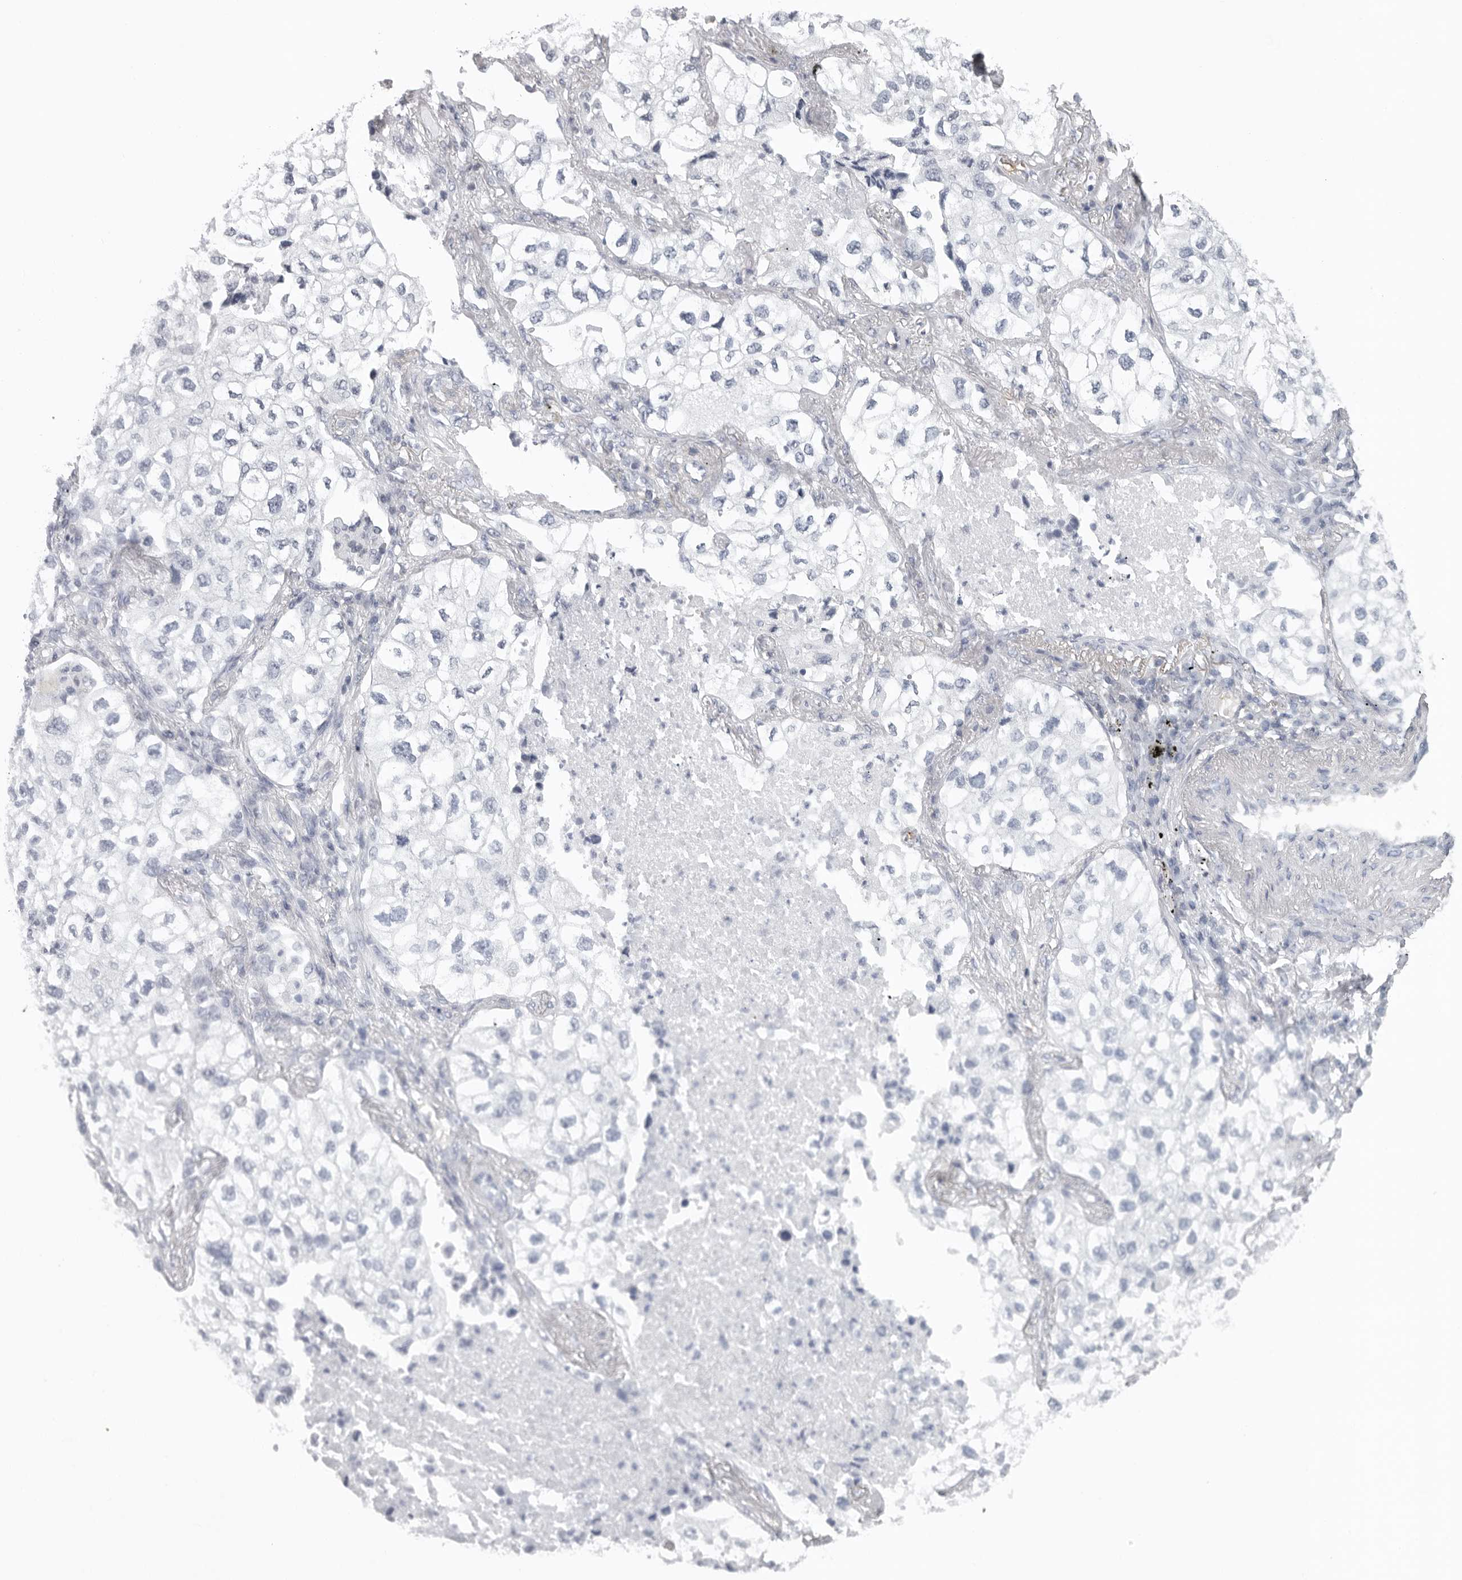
{"staining": {"intensity": "negative", "quantity": "none", "location": "none"}, "tissue": "lung cancer", "cell_type": "Tumor cells", "image_type": "cancer", "snomed": [{"axis": "morphology", "description": "Adenocarcinoma, NOS"}, {"axis": "topography", "description": "Lung"}], "caption": "Immunohistochemistry (IHC) histopathology image of lung adenocarcinoma stained for a protein (brown), which displays no staining in tumor cells. (Stains: DAB immunohistochemistry (IHC) with hematoxylin counter stain, Microscopy: brightfield microscopy at high magnification).", "gene": "EPB41", "patient": {"sex": "male", "age": 63}}